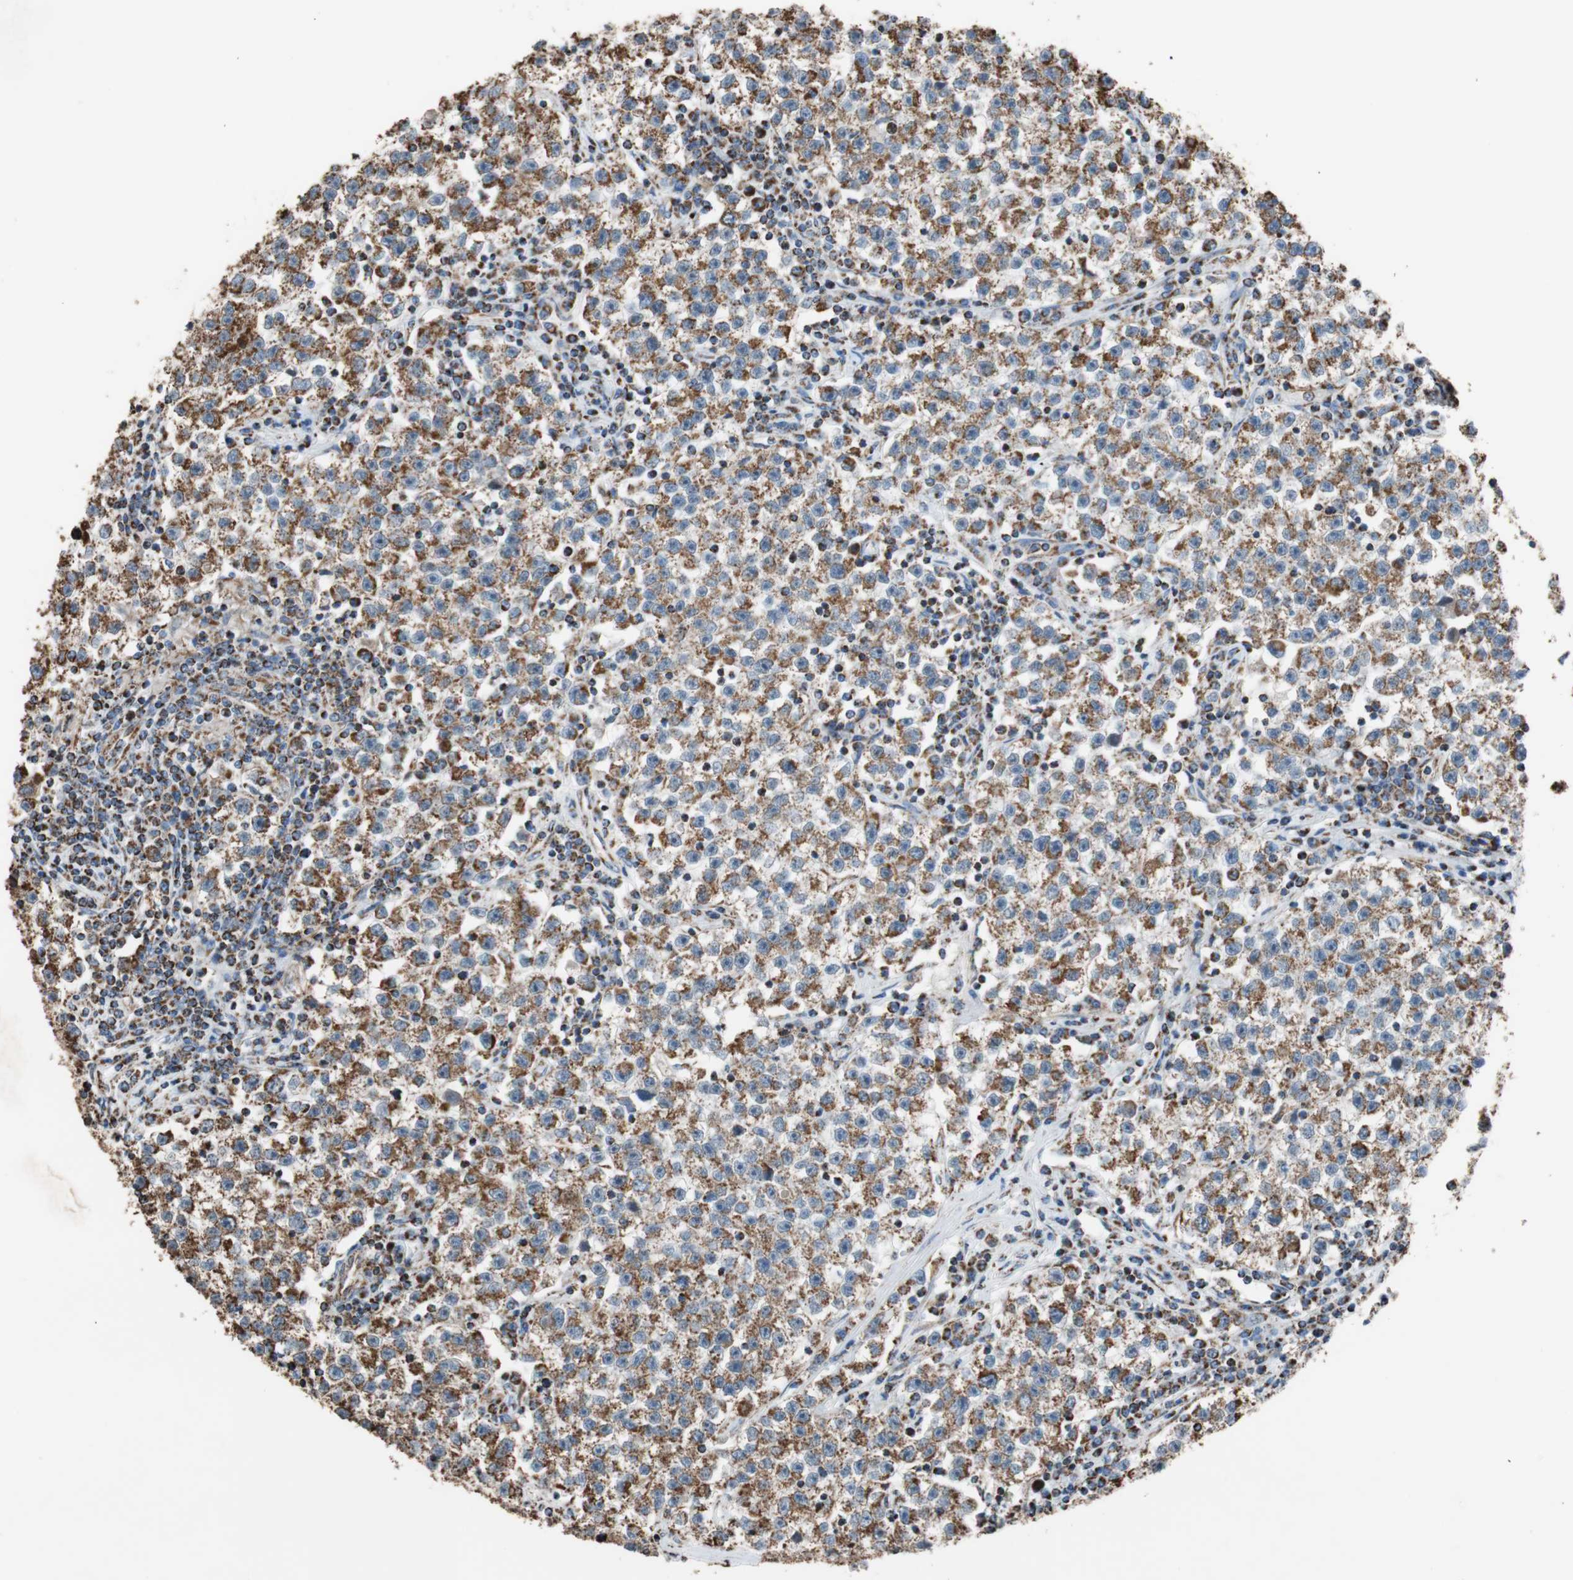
{"staining": {"intensity": "strong", "quantity": ">75%", "location": "cytoplasmic/membranous"}, "tissue": "testis cancer", "cell_type": "Tumor cells", "image_type": "cancer", "snomed": [{"axis": "morphology", "description": "Seminoma, NOS"}, {"axis": "topography", "description": "Testis"}], "caption": "Human testis cancer stained for a protein (brown) exhibits strong cytoplasmic/membranous positive positivity in about >75% of tumor cells.", "gene": "PCSK4", "patient": {"sex": "male", "age": 22}}